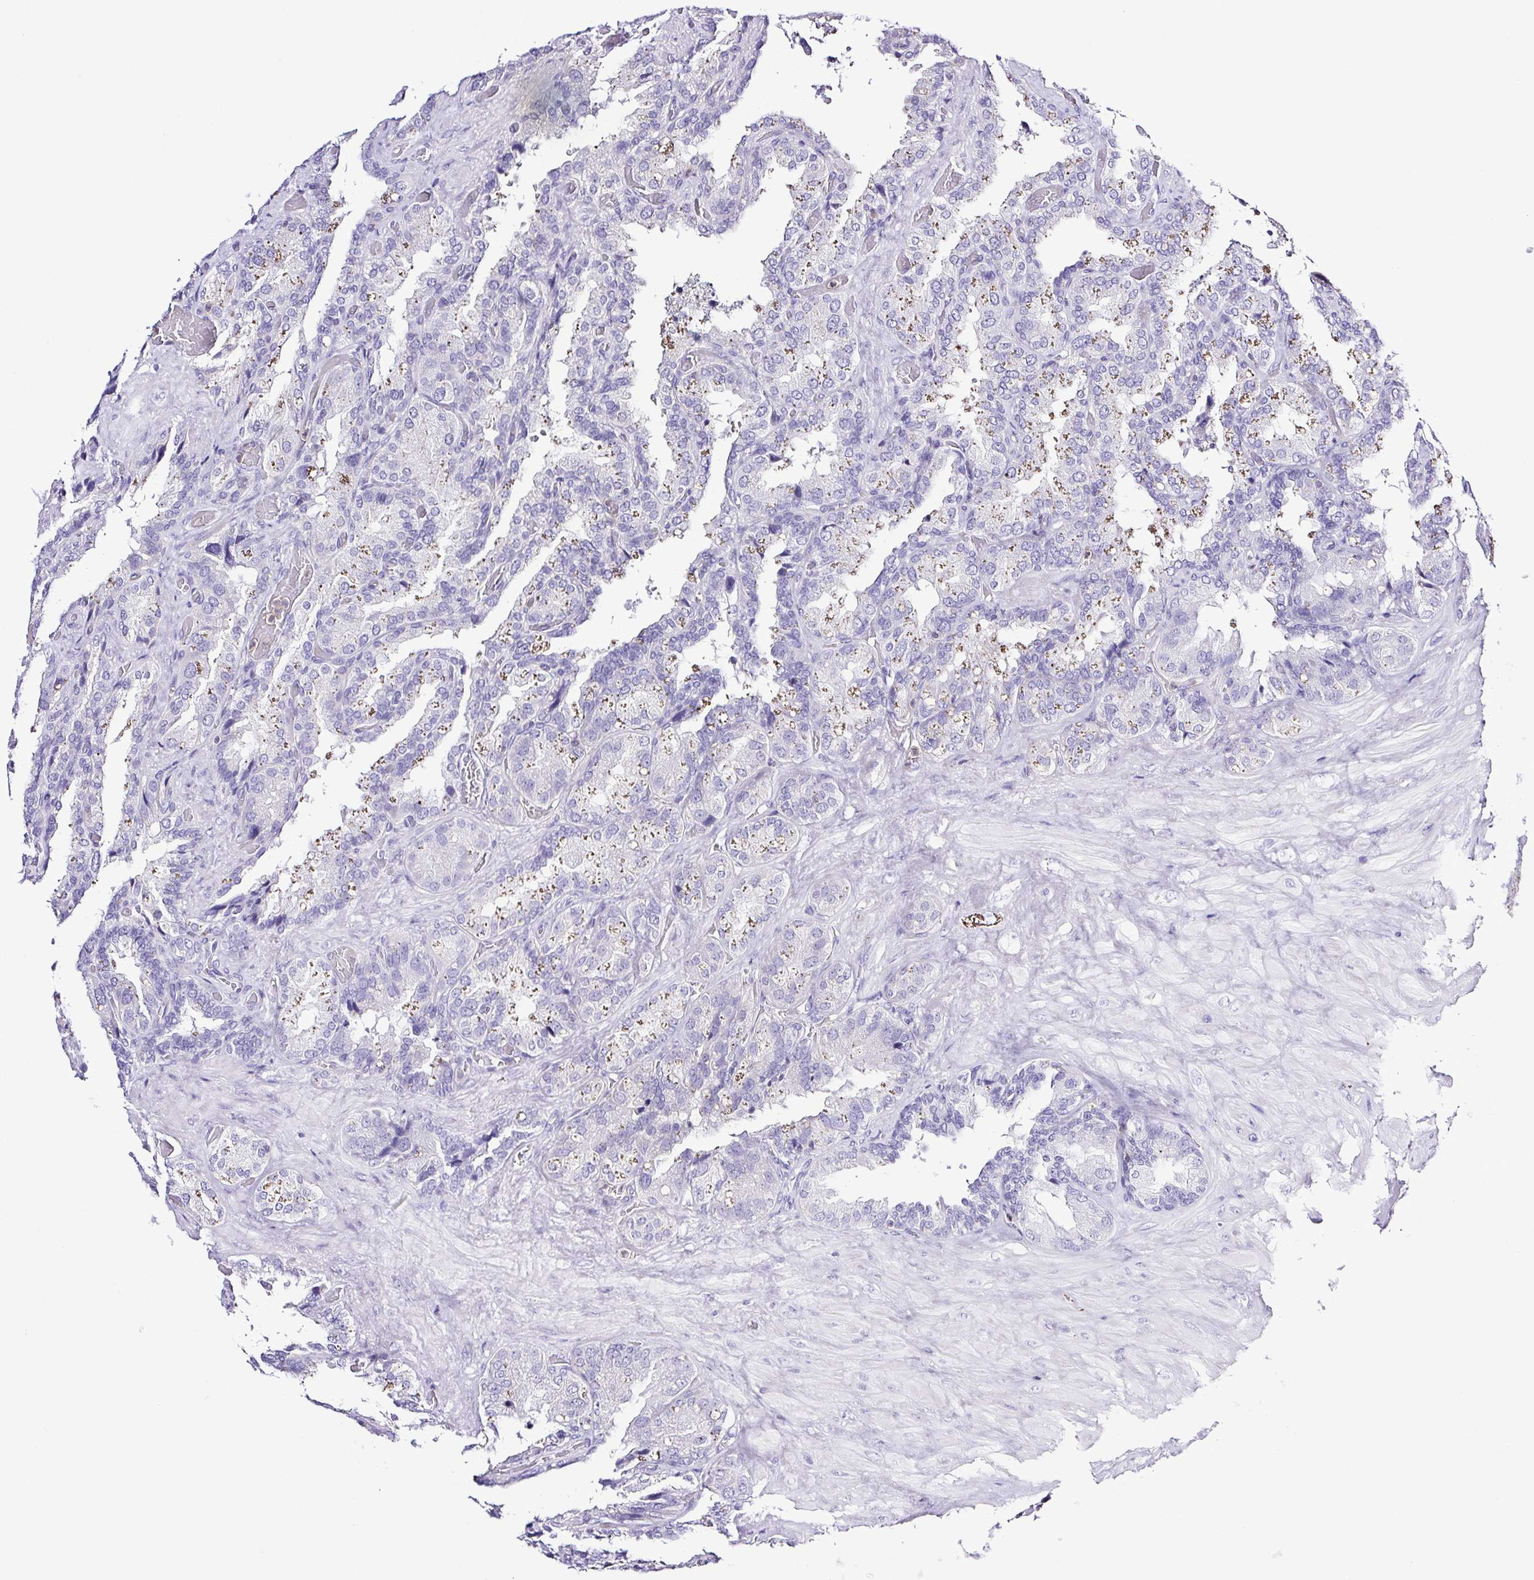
{"staining": {"intensity": "moderate", "quantity": "<25%", "location": "cytoplasmic/membranous"}, "tissue": "seminal vesicle", "cell_type": "Glandular cells", "image_type": "normal", "snomed": [{"axis": "morphology", "description": "Normal tissue, NOS"}, {"axis": "topography", "description": "Seminal veicle"}], "caption": "Immunohistochemical staining of normal seminal vesicle shows low levels of moderate cytoplasmic/membranous staining in about <25% of glandular cells. (DAB (3,3'-diaminobenzidine) = brown stain, brightfield microscopy at high magnification).", "gene": "SYNPR", "patient": {"sex": "male", "age": 60}}